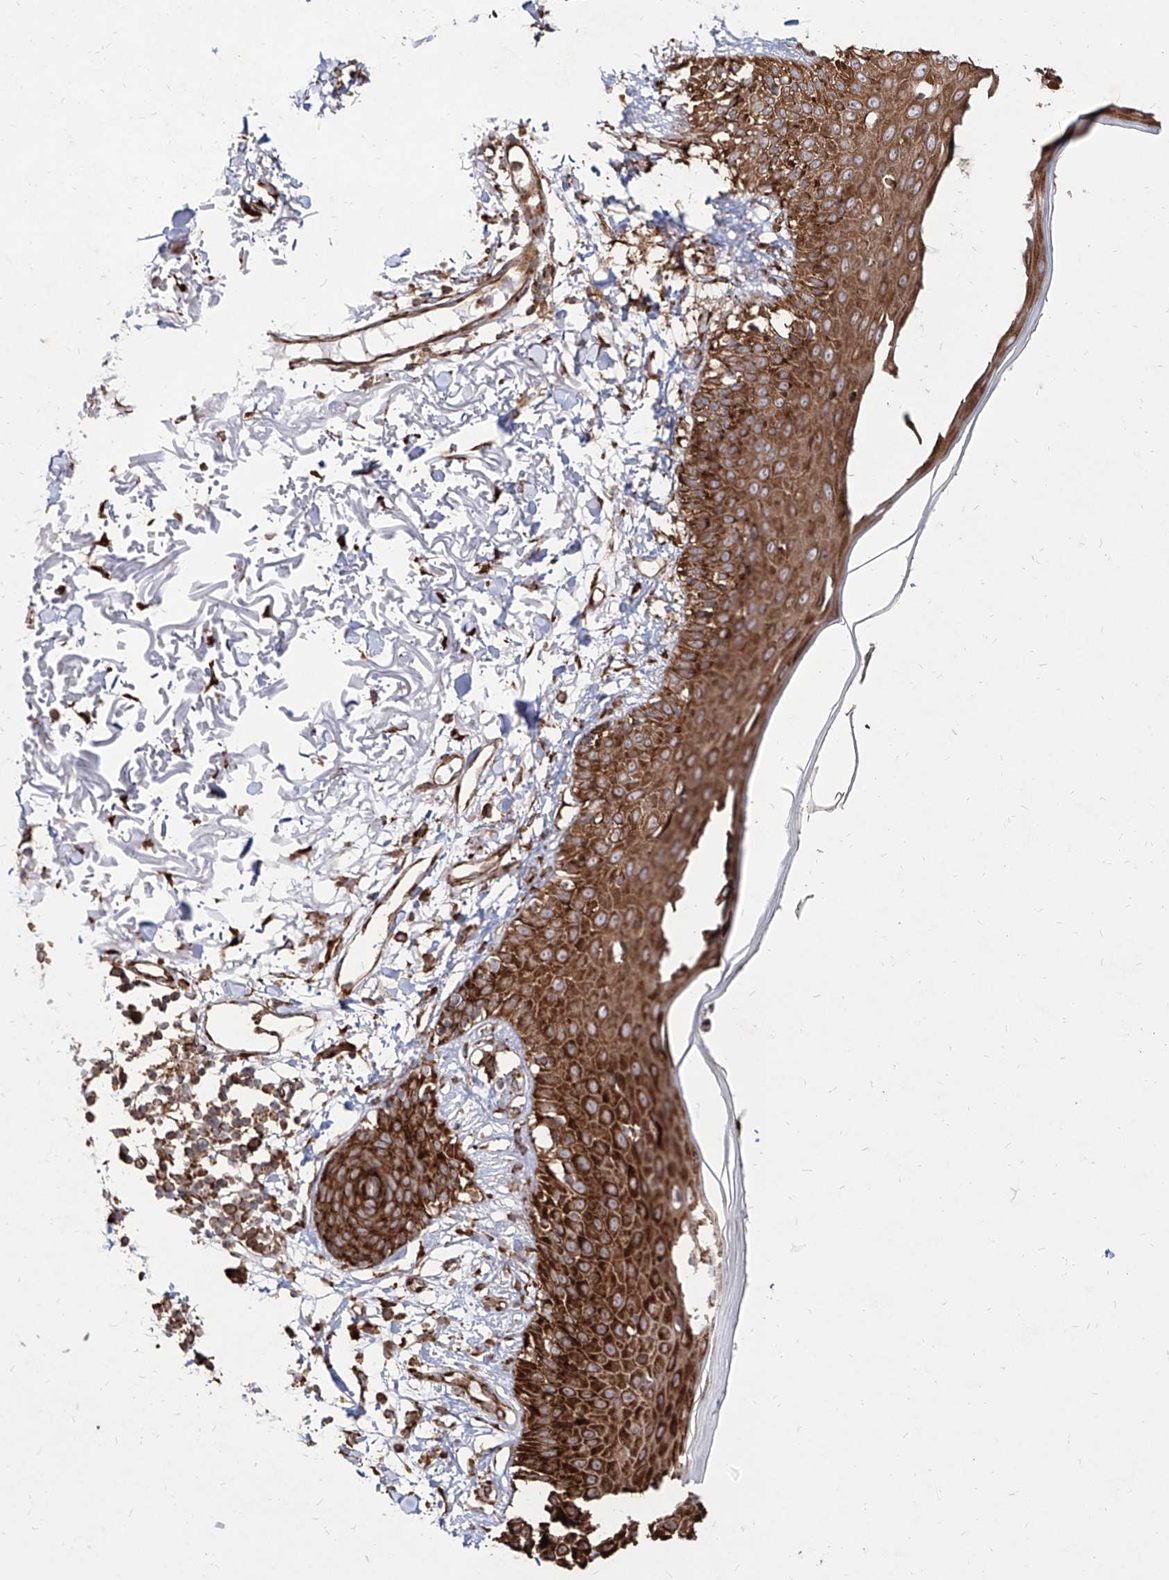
{"staining": {"intensity": "strong", "quantity": "25%-75%", "location": "cytoplasmic/membranous"}, "tissue": "skin", "cell_type": "Fibroblasts", "image_type": "normal", "snomed": [{"axis": "morphology", "description": "Normal tissue, NOS"}, {"axis": "morphology", "description": "Squamous cell carcinoma, NOS"}, {"axis": "topography", "description": "Skin"}, {"axis": "topography", "description": "Peripheral nerve tissue"}], "caption": "About 25%-75% of fibroblasts in benign skin display strong cytoplasmic/membranous protein positivity as visualized by brown immunohistochemical staining.", "gene": "RPS25", "patient": {"sex": "male", "age": 83}}